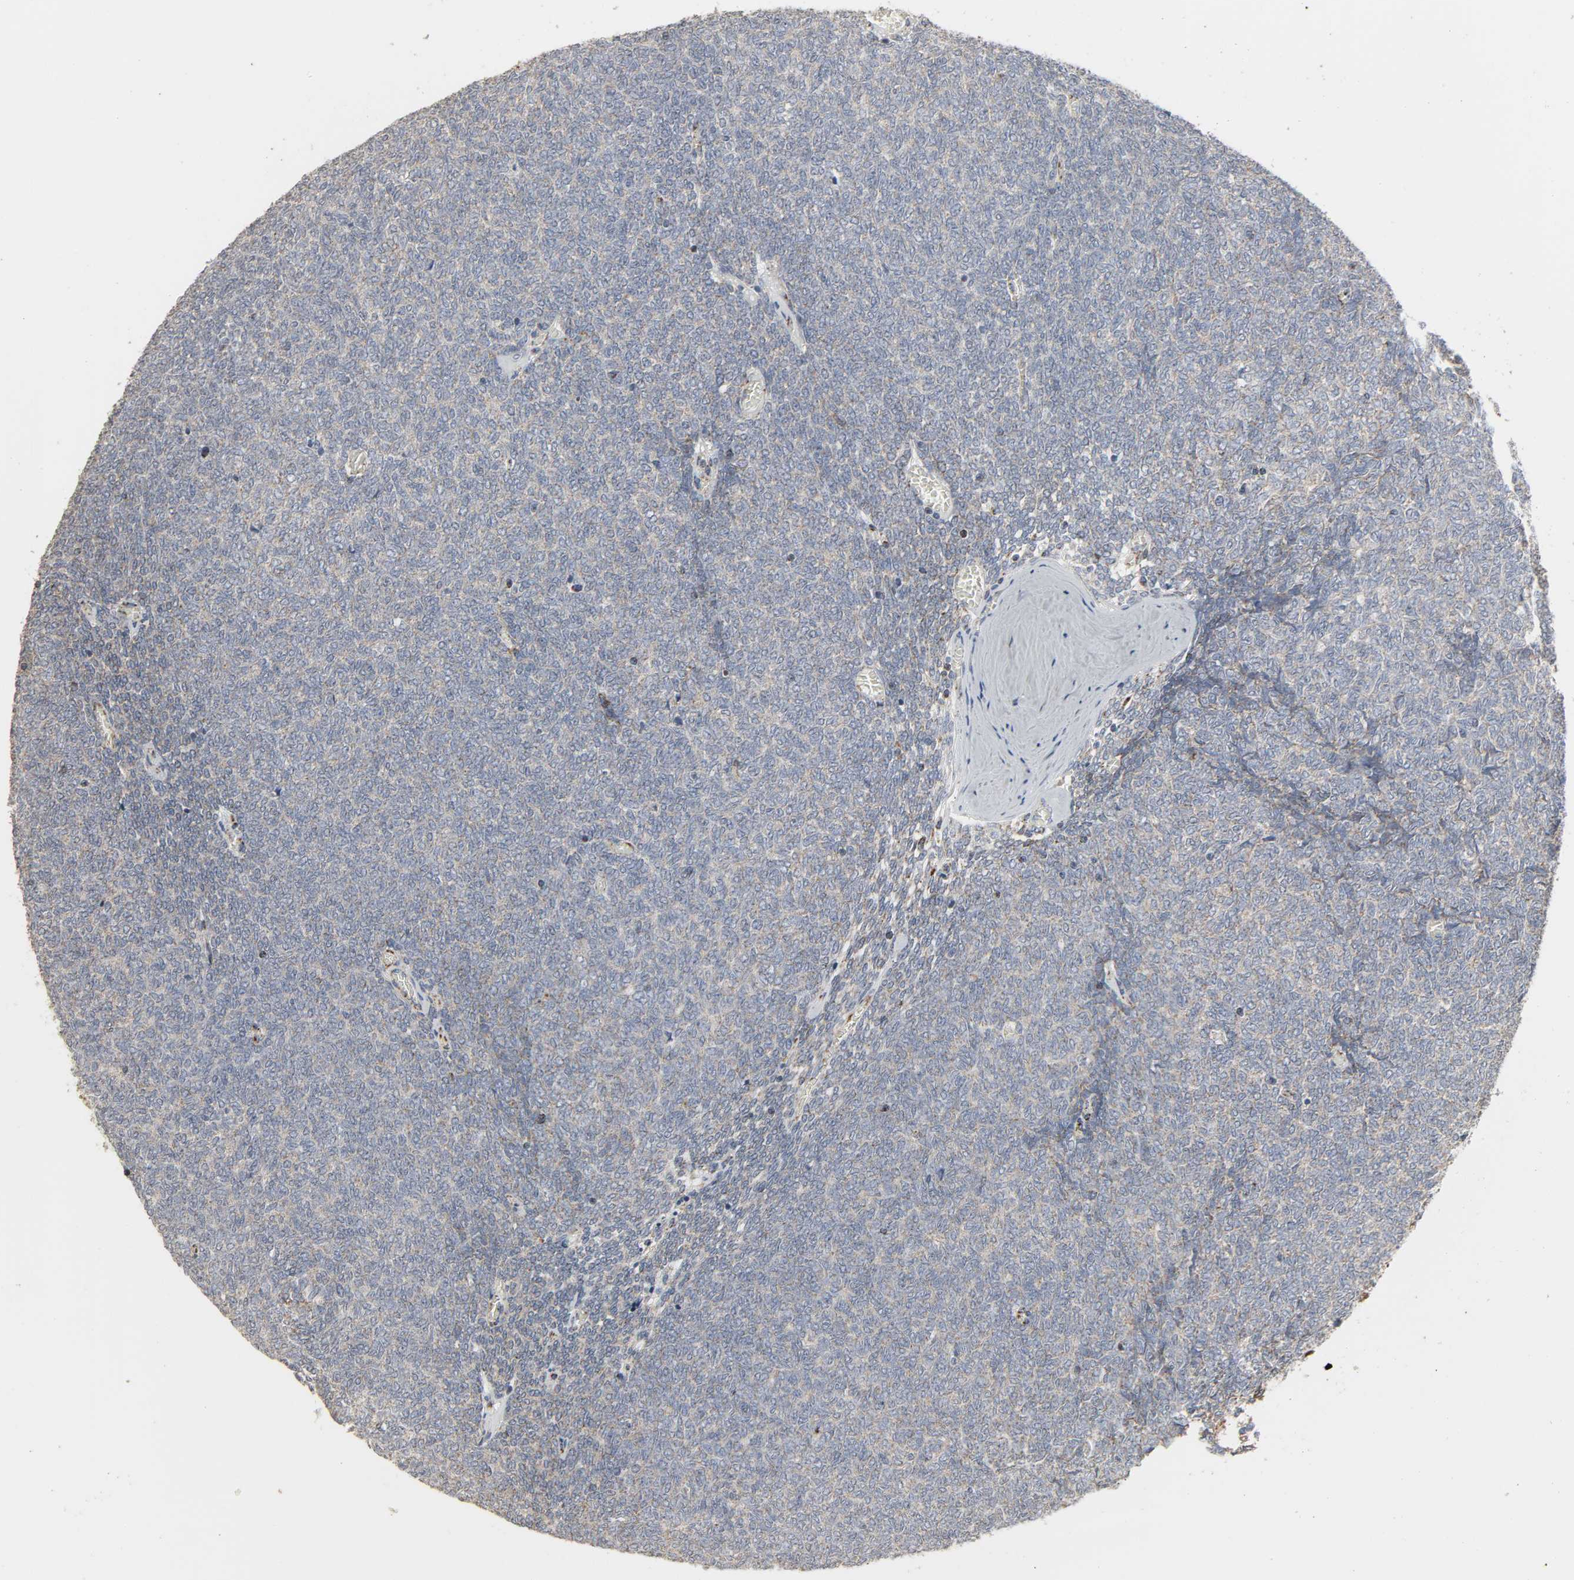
{"staining": {"intensity": "negative", "quantity": "none", "location": "none"}, "tissue": "renal cancer", "cell_type": "Tumor cells", "image_type": "cancer", "snomed": [{"axis": "morphology", "description": "Neoplasm, malignant, NOS"}, {"axis": "topography", "description": "Kidney"}], "caption": "Micrograph shows no significant protein expression in tumor cells of renal neoplasm (malignant). The staining is performed using DAB (3,3'-diaminobenzidine) brown chromogen with nuclei counter-stained in using hematoxylin.", "gene": "ACAT1", "patient": {"sex": "male", "age": 28}}